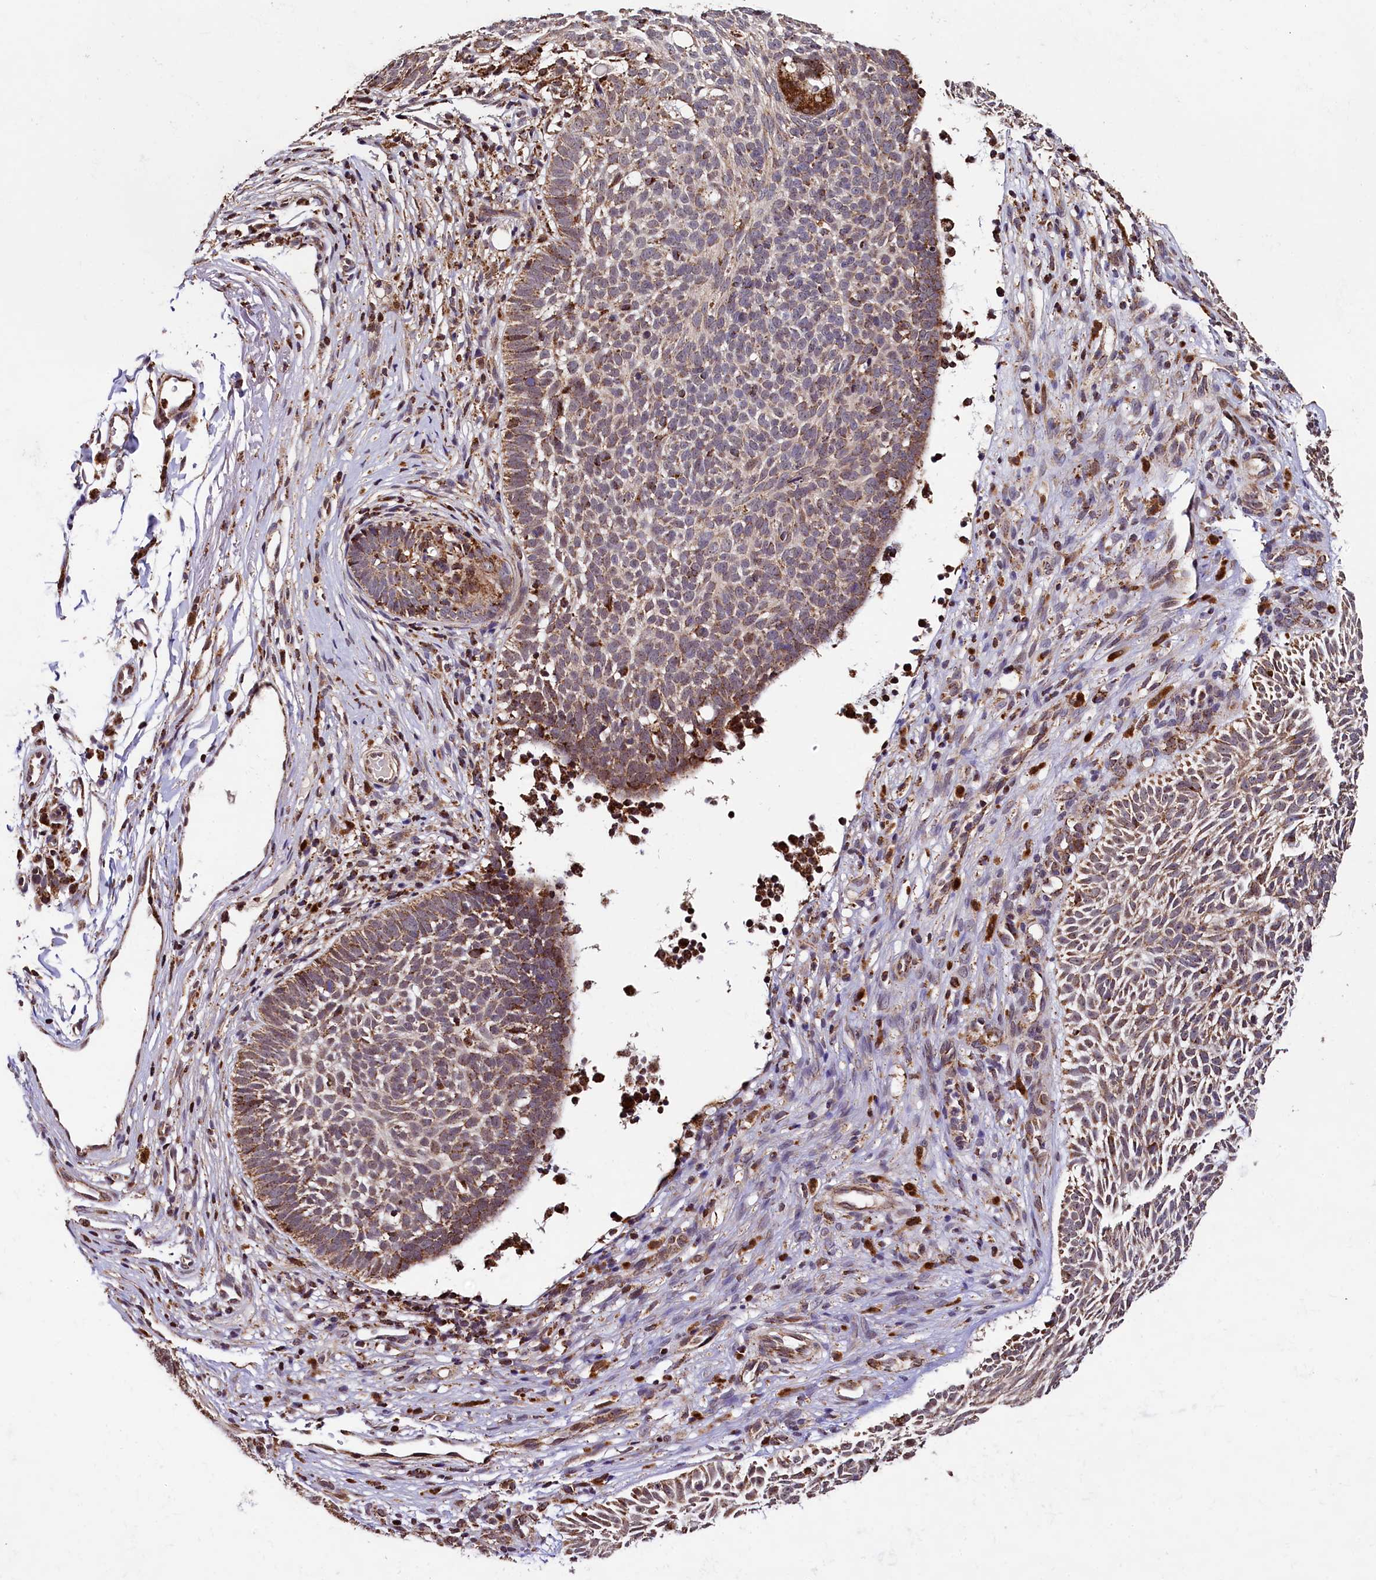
{"staining": {"intensity": "weak", "quantity": "<25%", "location": "cytoplasmic/membranous"}, "tissue": "skin cancer", "cell_type": "Tumor cells", "image_type": "cancer", "snomed": [{"axis": "morphology", "description": "Basal cell carcinoma"}, {"axis": "topography", "description": "Skin"}], "caption": "An IHC micrograph of basal cell carcinoma (skin) is shown. There is no staining in tumor cells of basal cell carcinoma (skin). The staining was performed using DAB to visualize the protein expression in brown, while the nuclei were stained in blue with hematoxylin (Magnification: 20x).", "gene": "KLC2", "patient": {"sex": "male", "age": 75}}